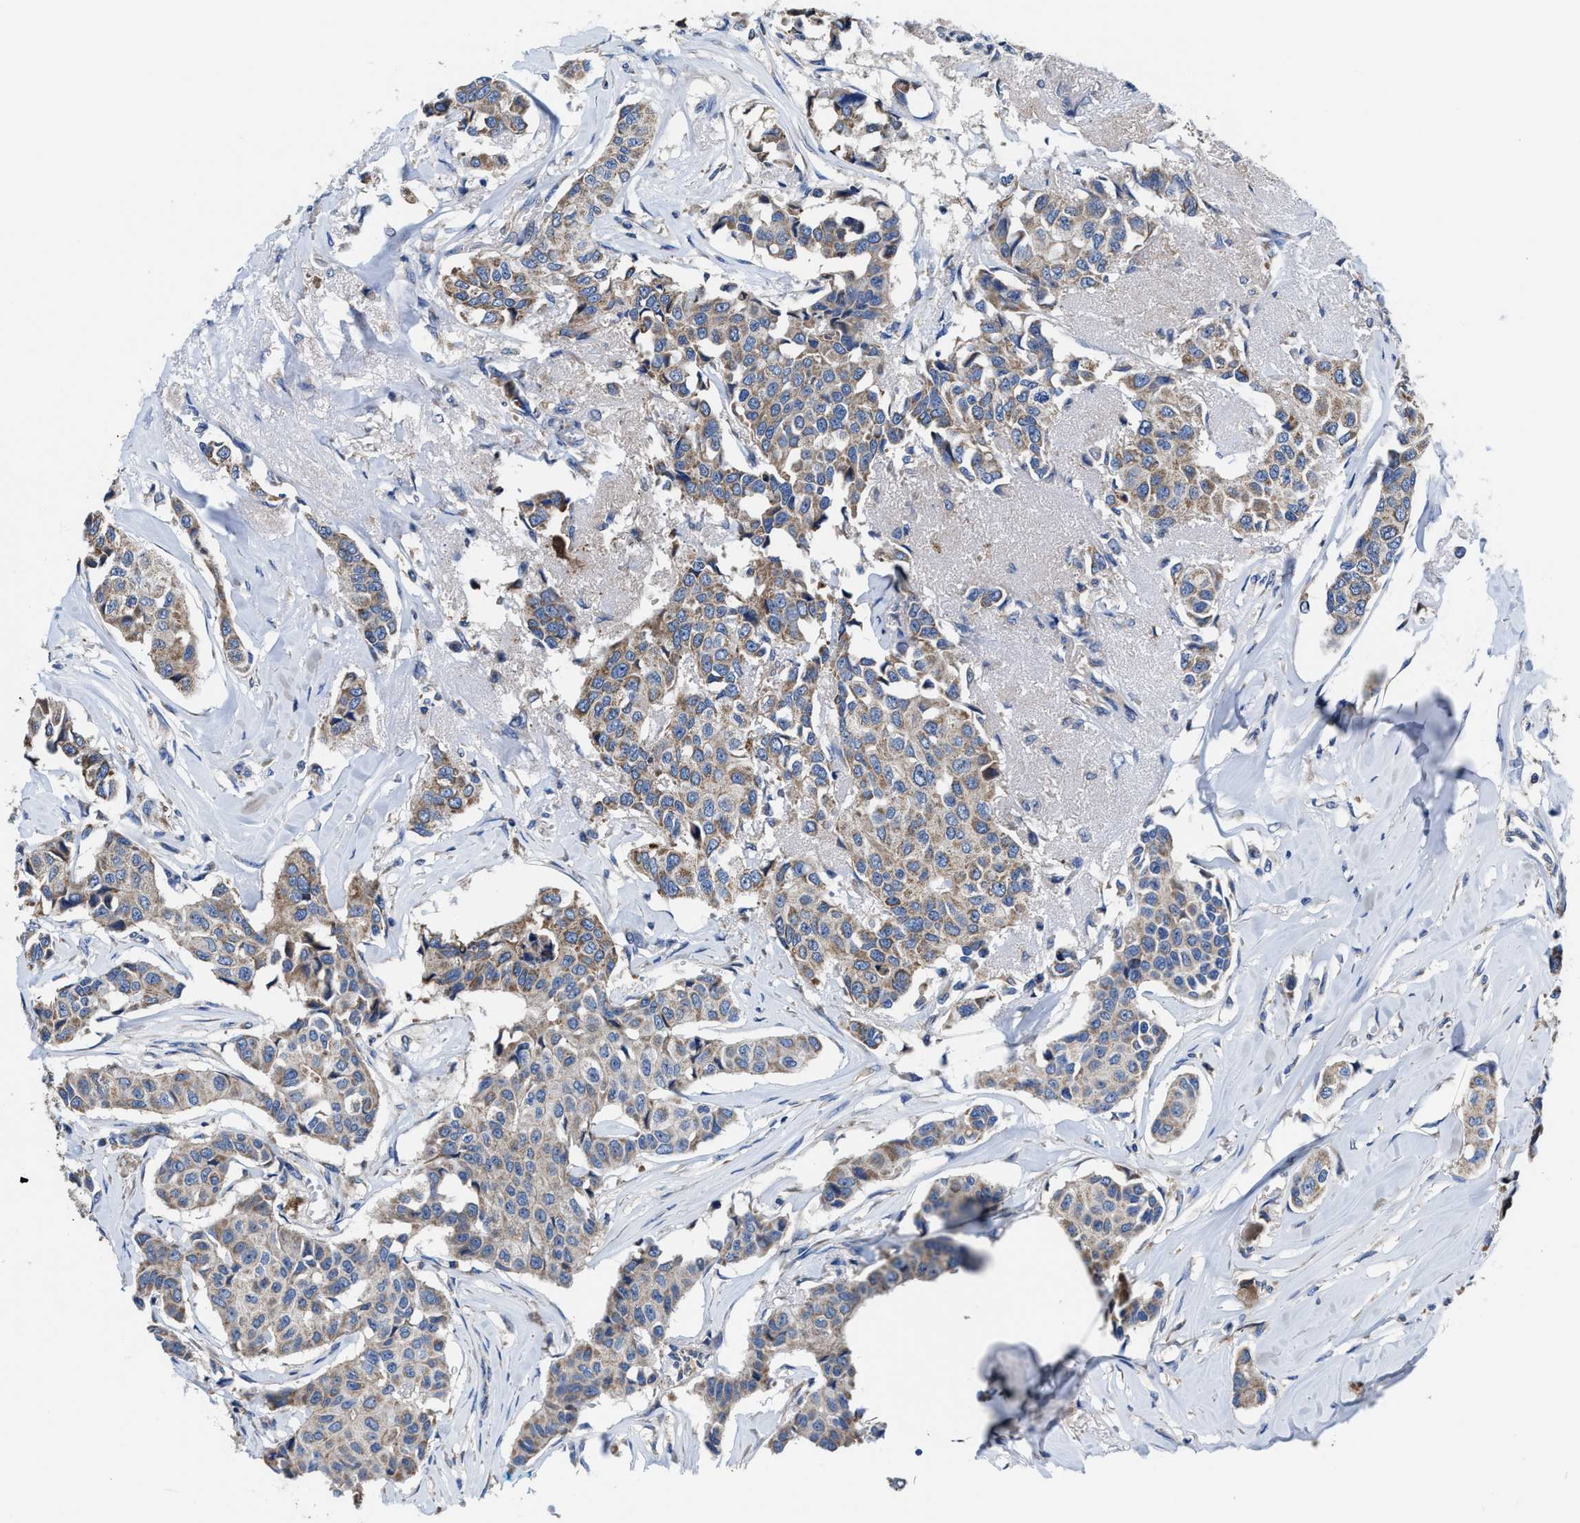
{"staining": {"intensity": "moderate", "quantity": "<25%", "location": "cytoplasmic/membranous"}, "tissue": "breast cancer", "cell_type": "Tumor cells", "image_type": "cancer", "snomed": [{"axis": "morphology", "description": "Duct carcinoma"}, {"axis": "topography", "description": "Breast"}], "caption": "IHC of human intraductal carcinoma (breast) reveals low levels of moderate cytoplasmic/membranous expression in about <25% of tumor cells. Using DAB (3,3'-diaminobenzidine) (brown) and hematoxylin (blue) stains, captured at high magnification using brightfield microscopy.", "gene": "TMEM30A", "patient": {"sex": "female", "age": 80}}